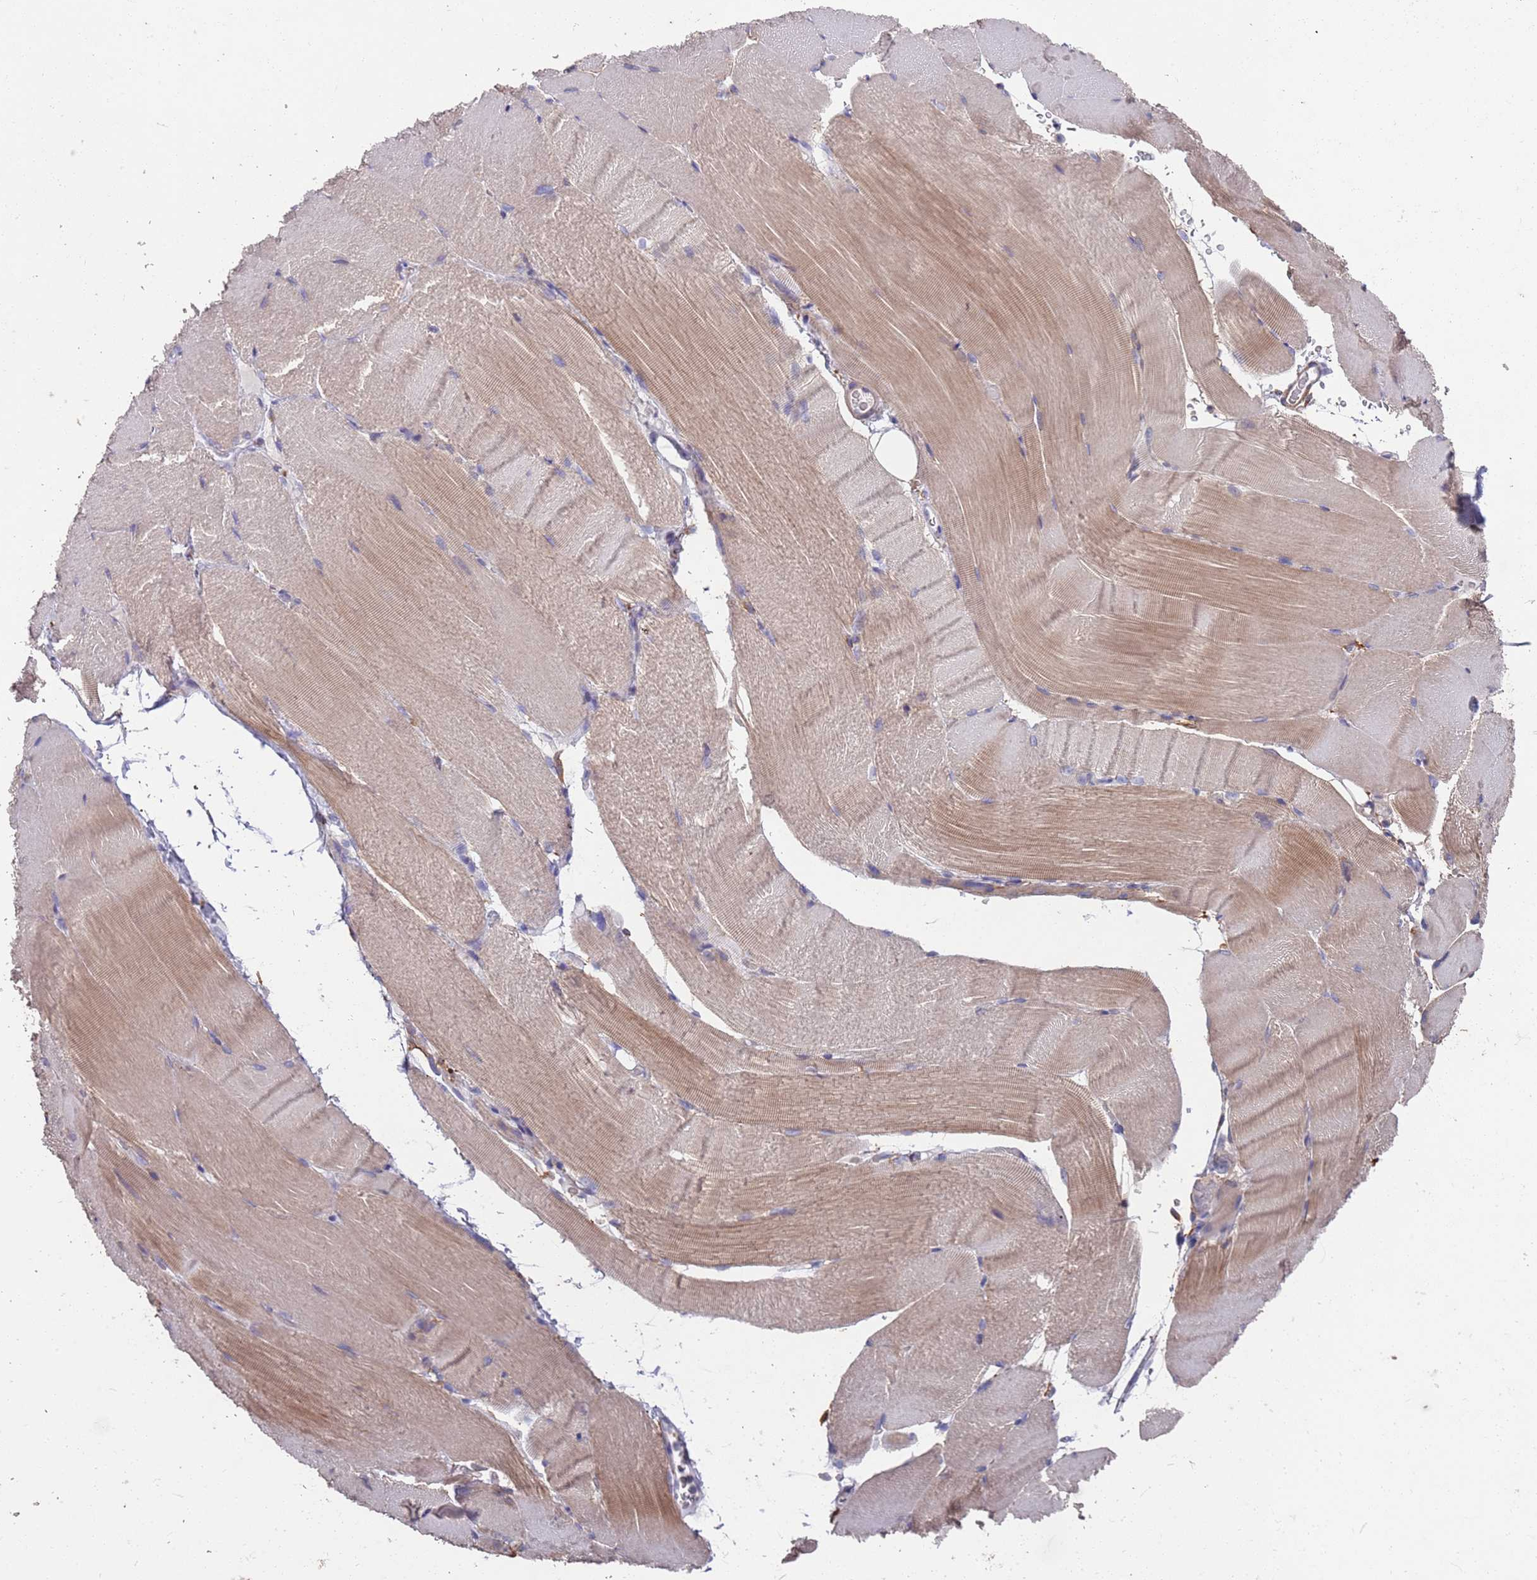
{"staining": {"intensity": "moderate", "quantity": "<25%", "location": "cytoplasmic/membranous"}, "tissue": "skeletal muscle", "cell_type": "Myocytes", "image_type": "normal", "snomed": [{"axis": "morphology", "description": "Normal tissue, NOS"}, {"axis": "topography", "description": "Skeletal muscle"}, {"axis": "topography", "description": "Parathyroid gland"}], "caption": "Immunohistochemical staining of normal human skeletal muscle shows moderate cytoplasmic/membranous protein positivity in approximately <25% of myocytes. The protein is shown in brown color, while the nuclei are stained blue.", "gene": "ANK2", "patient": {"sex": "female", "age": 37}}